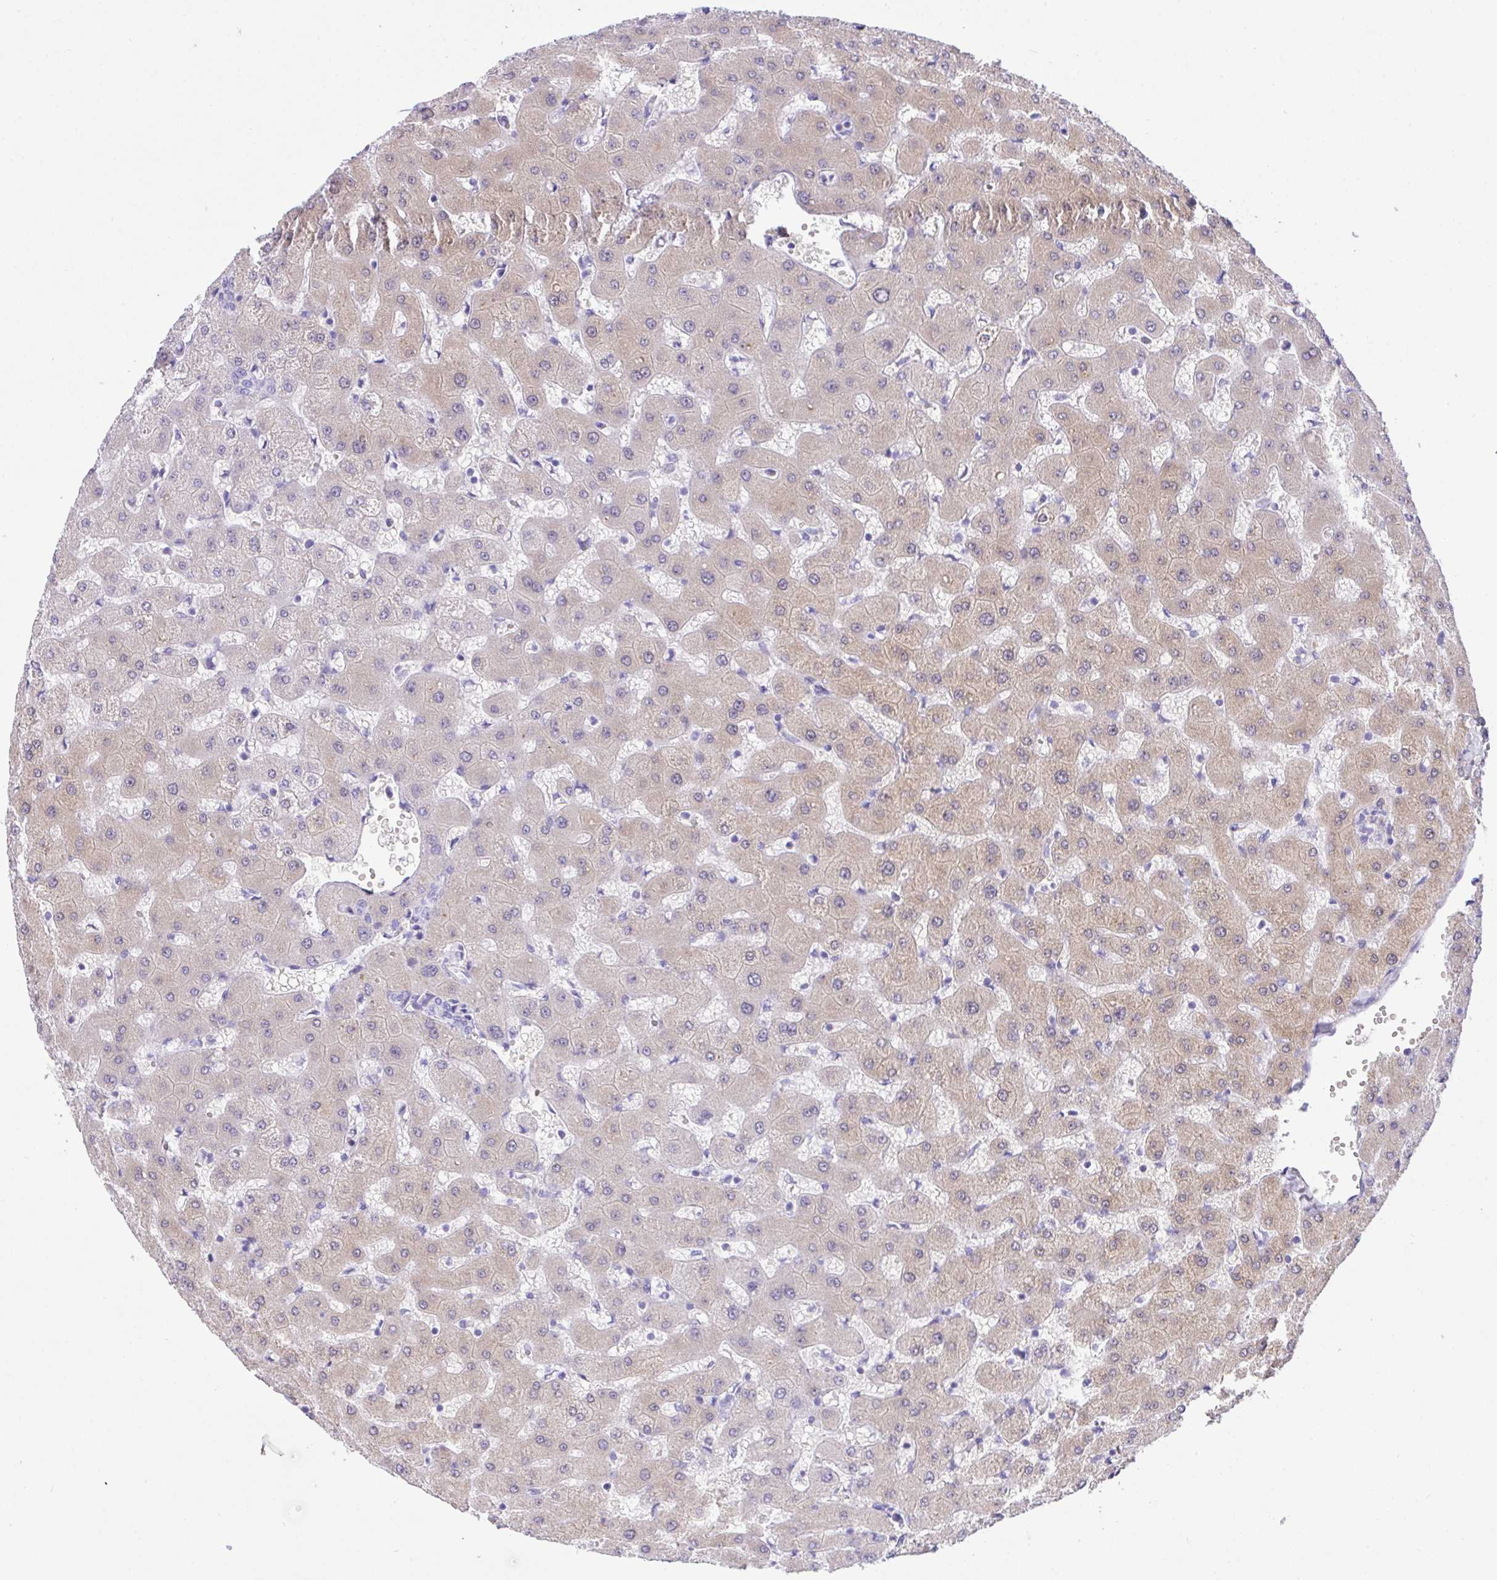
{"staining": {"intensity": "negative", "quantity": "none", "location": "none"}, "tissue": "liver", "cell_type": "Cholangiocytes", "image_type": "normal", "snomed": [{"axis": "morphology", "description": "Normal tissue, NOS"}, {"axis": "topography", "description": "Liver"}], "caption": "Human liver stained for a protein using immunohistochemistry (IHC) shows no staining in cholangiocytes.", "gene": "AKR1D1", "patient": {"sex": "female", "age": 63}}